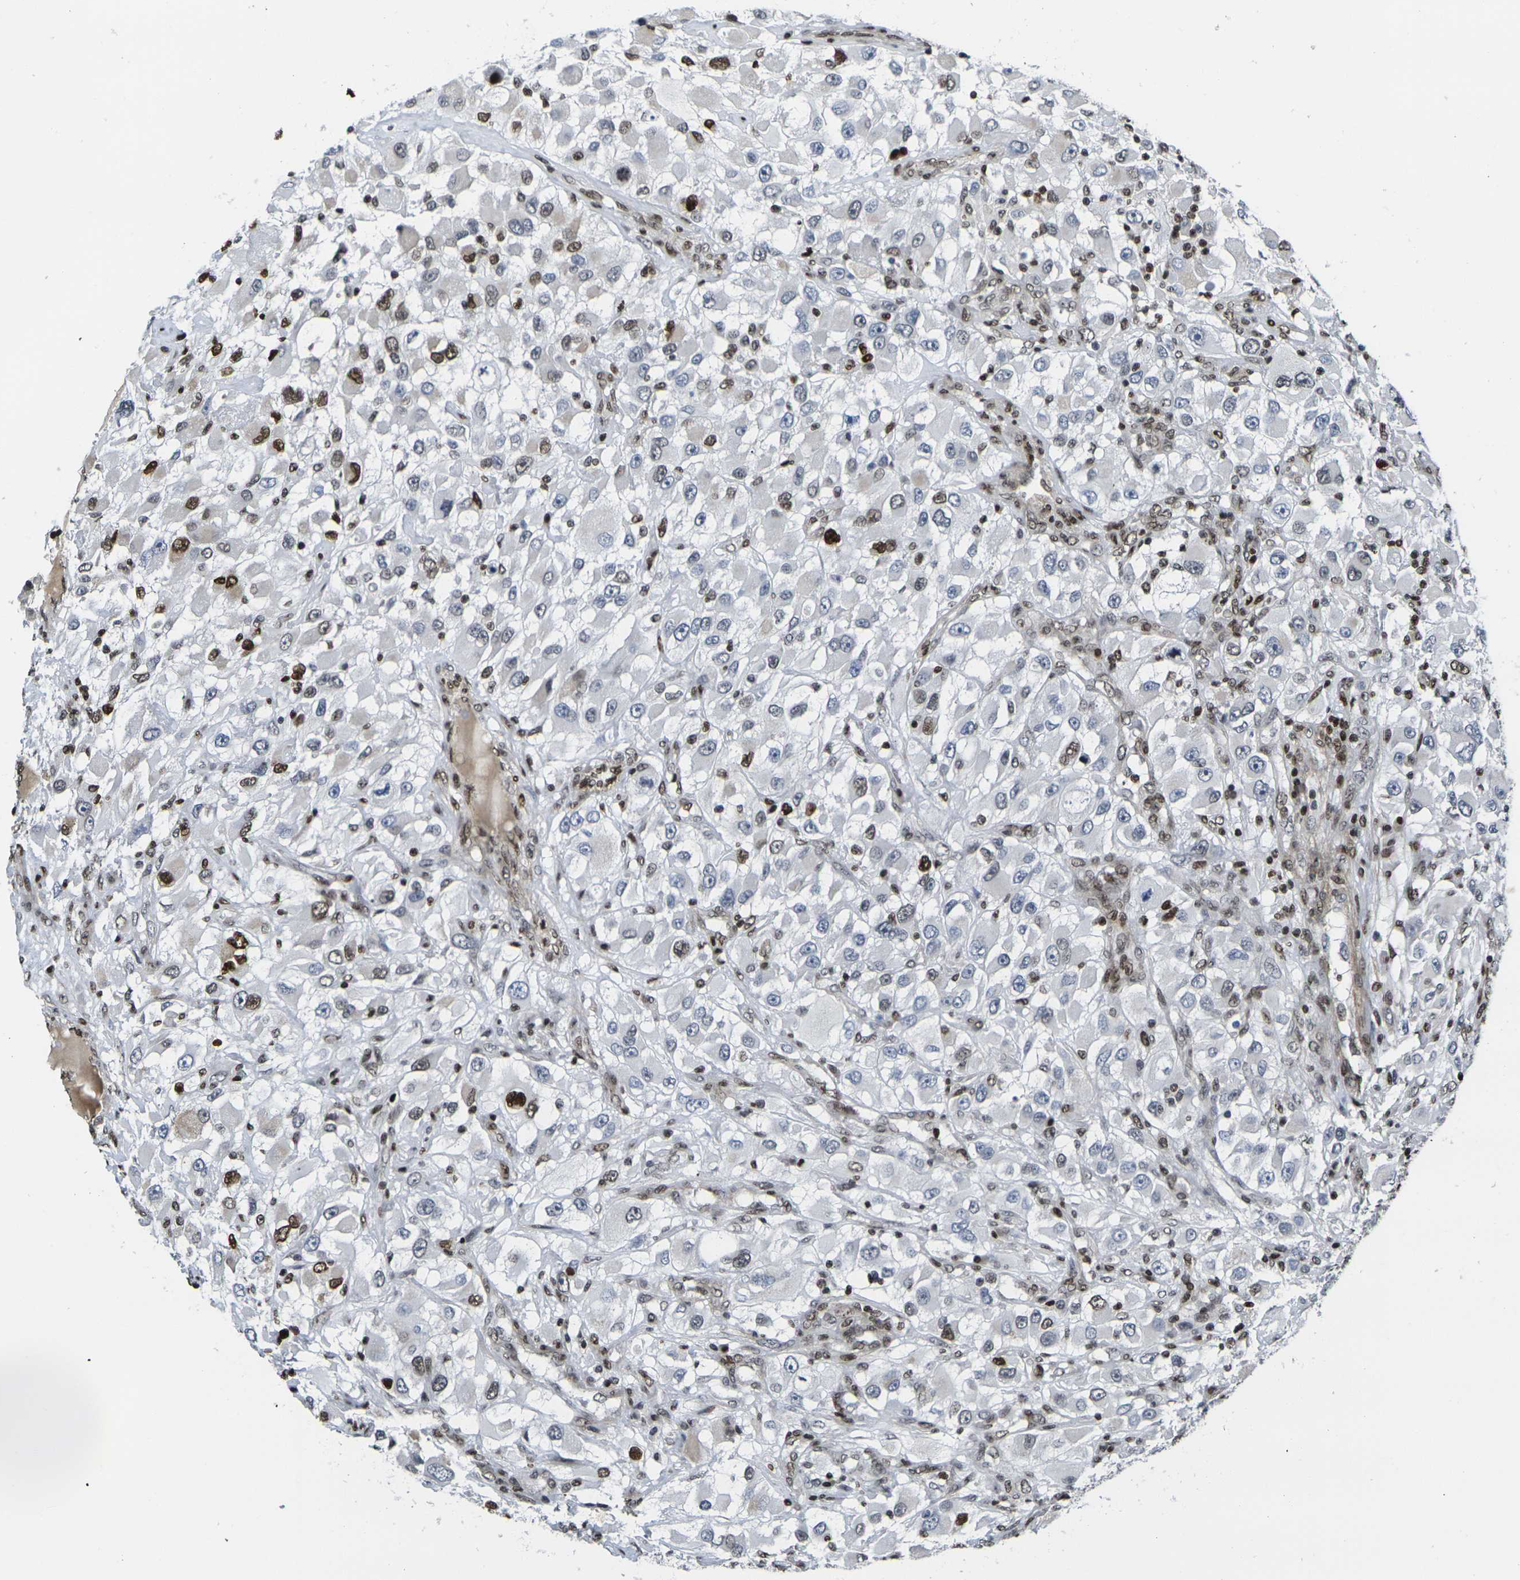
{"staining": {"intensity": "moderate", "quantity": "<25%", "location": "nuclear"}, "tissue": "renal cancer", "cell_type": "Tumor cells", "image_type": "cancer", "snomed": [{"axis": "morphology", "description": "Adenocarcinoma, NOS"}, {"axis": "topography", "description": "Kidney"}], "caption": "Moderate nuclear staining is seen in approximately <25% of tumor cells in renal cancer (adenocarcinoma).", "gene": "H1-10", "patient": {"sex": "female", "age": 52}}